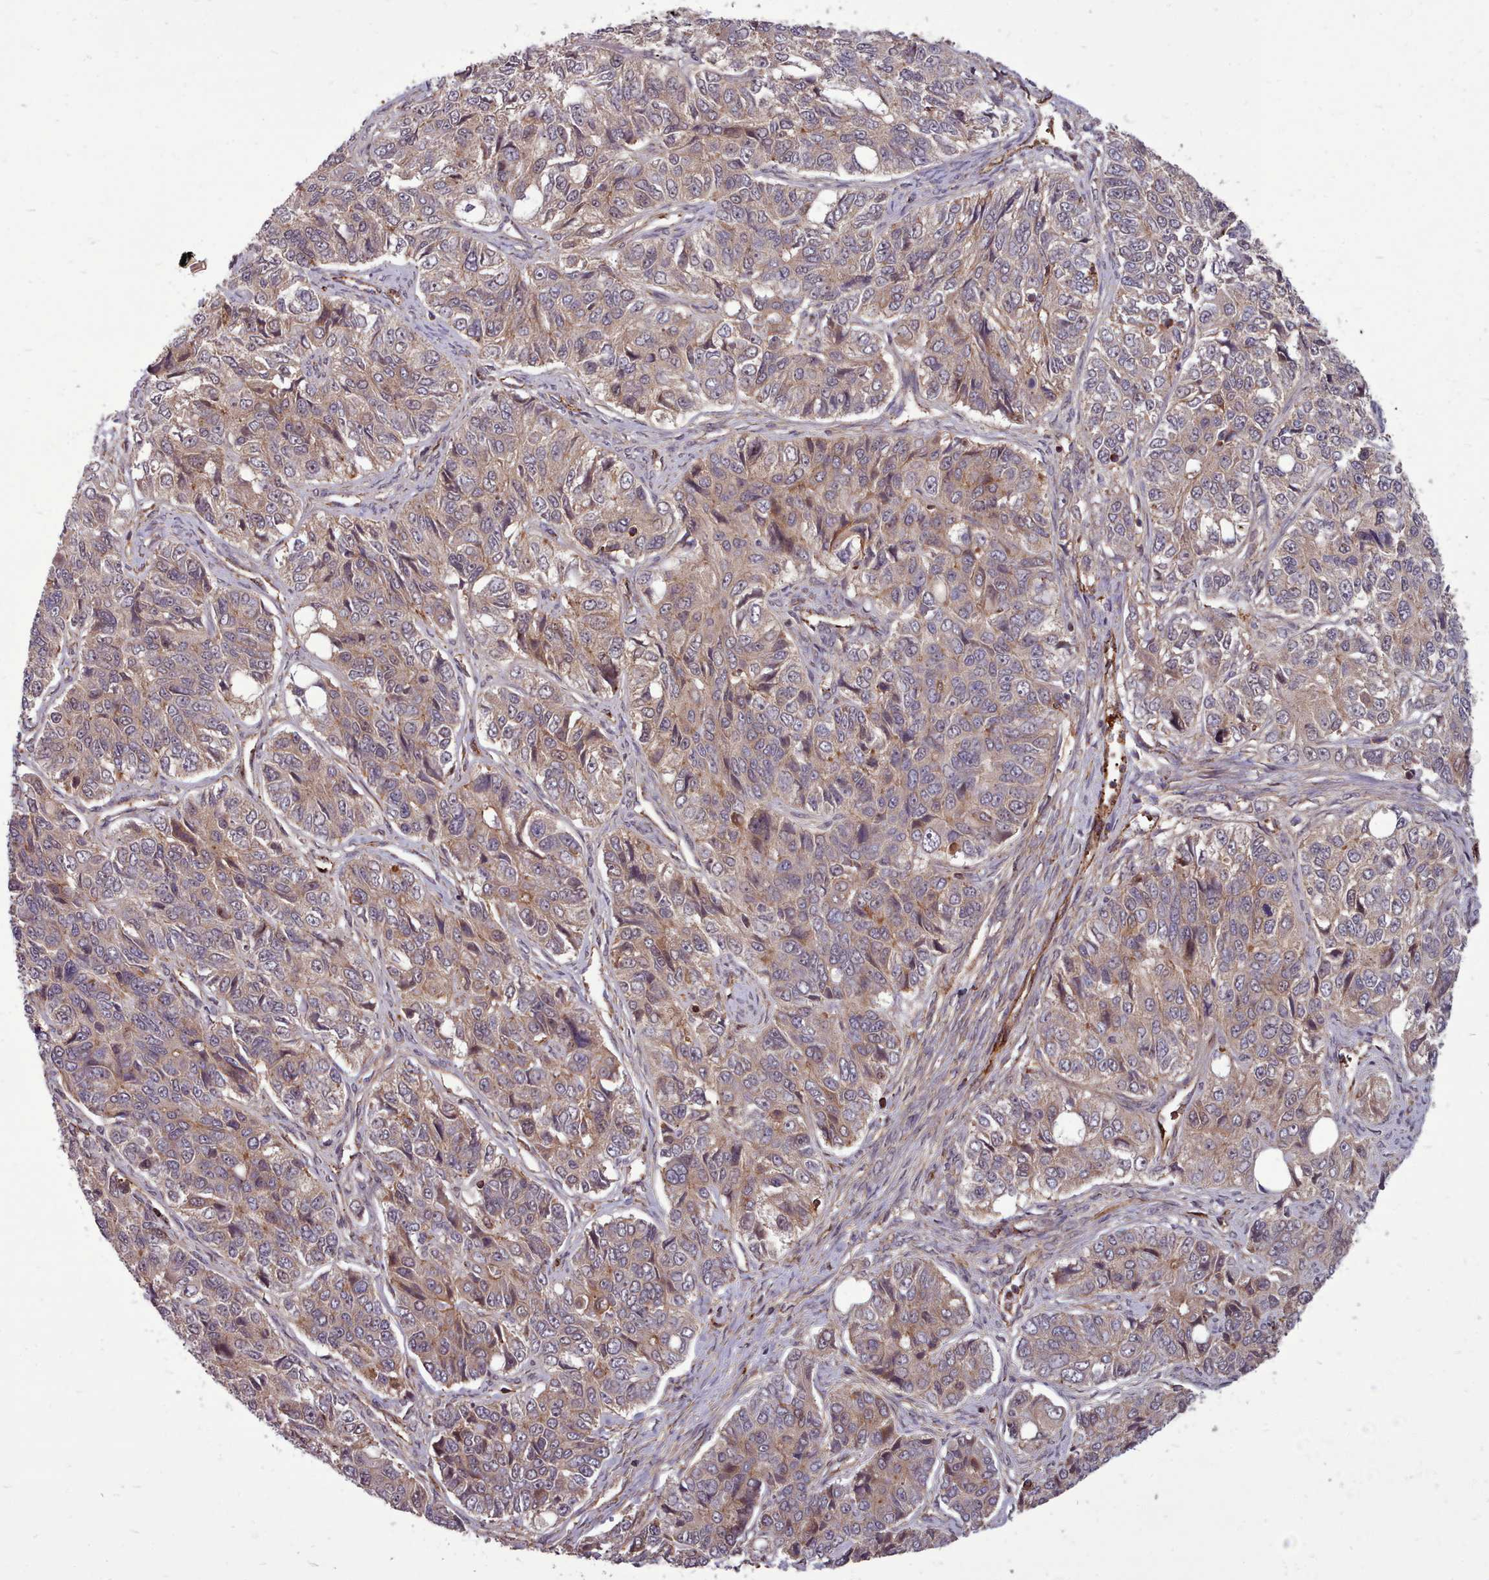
{"staining": {"intensity": "moderate", "quantity": ">75%", "location": "cytoplasmic/membranous"}, "tissue": "ovarian cancer", "cell_type": "Tumor cells", "image_type": "cancer", "snomed": [{"axis": "morphology", "description": "Carcinoma, endometroid"}, {"axis": "topography", "description": "Ovary"}], "caption": "Protein expression analysis of ovarian cancer (endometroid carcinoma) demonstrates moderate cytoplasmic/membranous expression in about >75% of tumor cells. Ihc stains the protein of interest in brown and the nuclei are stained blue.", "gene": "STUB1", "patient": {"sex": "female", "age": 51}}